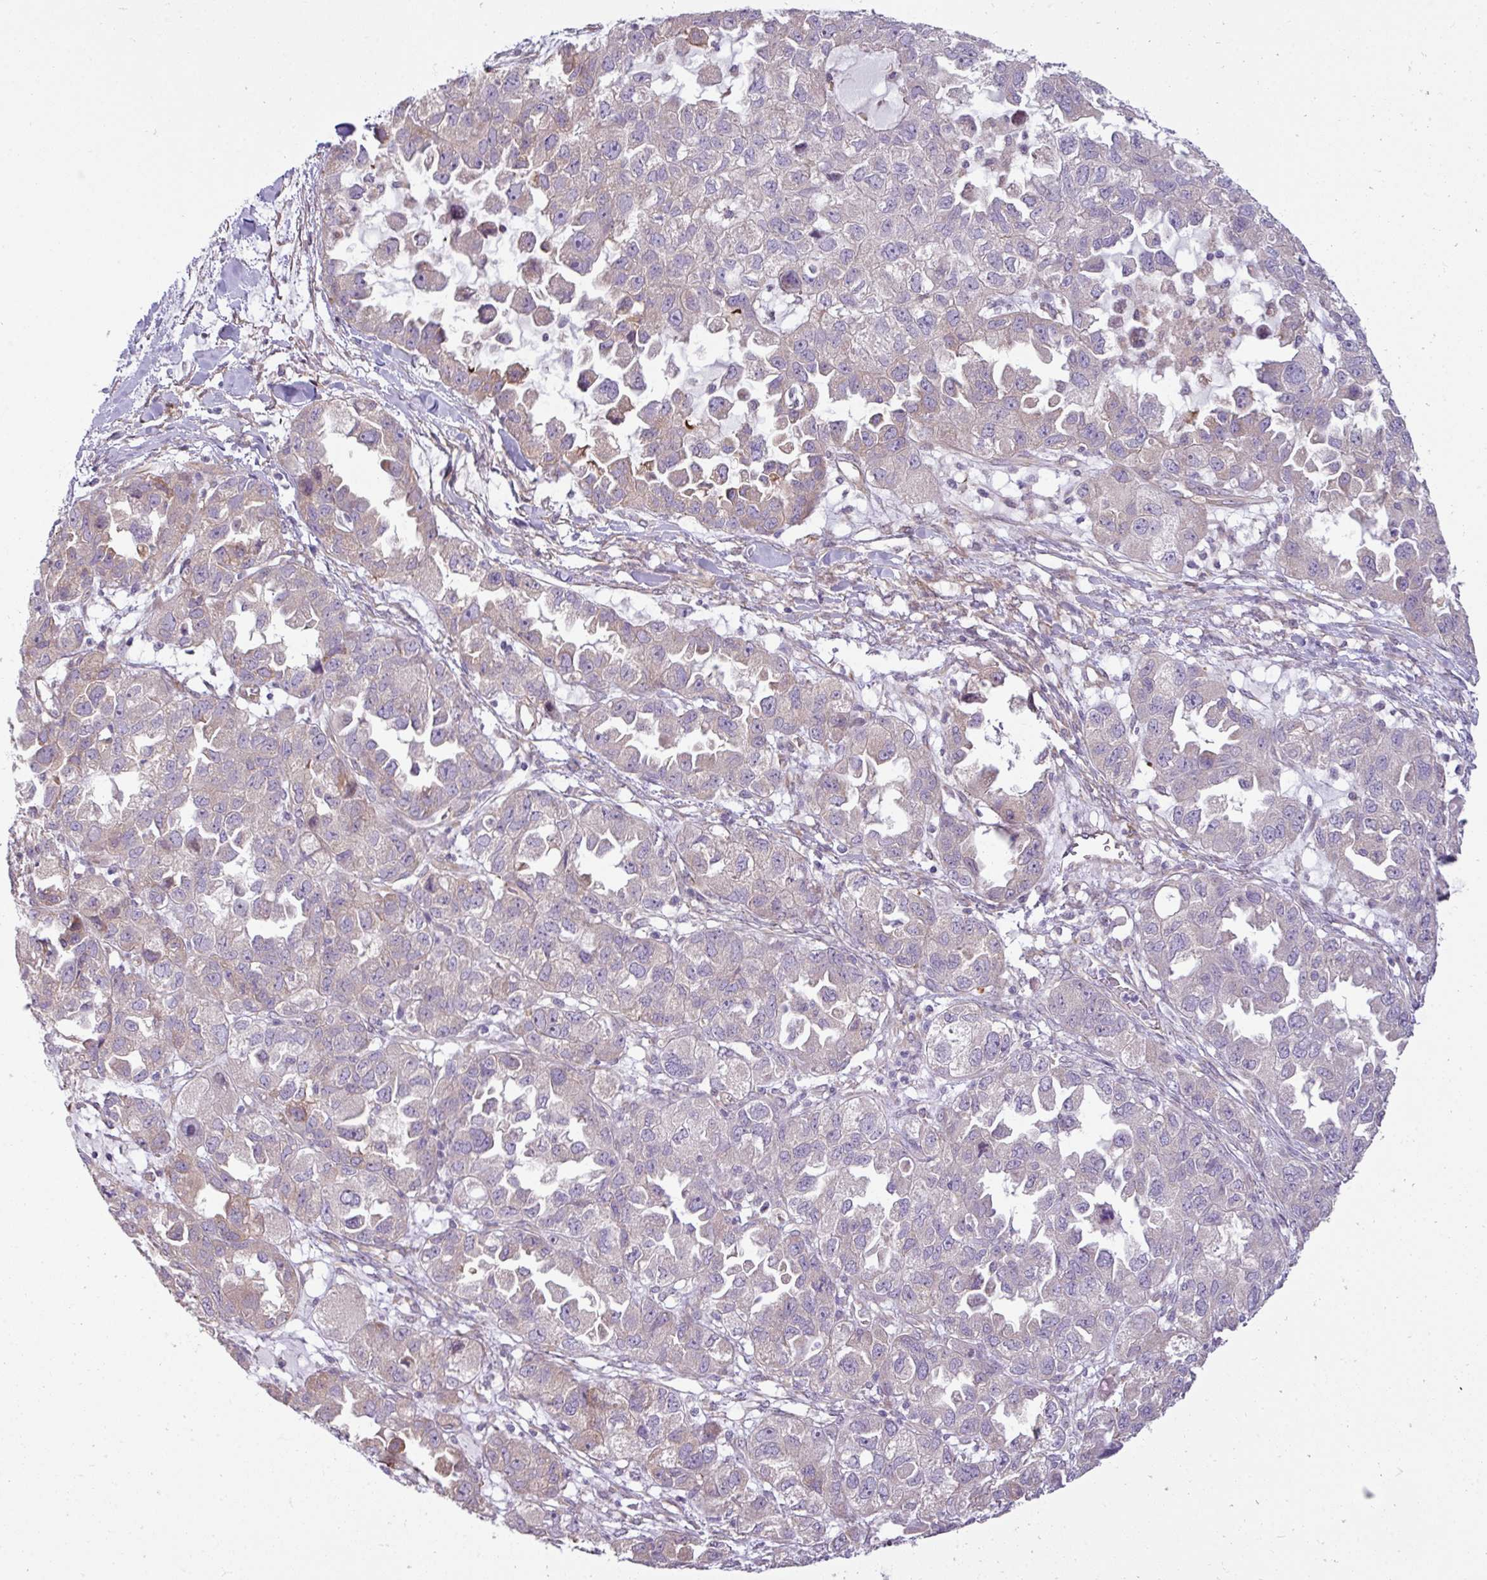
{"staining": {"intensity": "negative", "quantity": "none", "location": "none"}, "tissue": "ovarian cancer", "cell_type": "Tumor cells", "image_type": "cancer", "snomed": [{"axis": "morphology", "description": "Cystadenocarcinoma, serous, NOS"}, {"axis": "topography", "description": "Ovary"}], "caption": "Immunohistochemistry micrograph of neoplastic tissue: human ovarian cancer stained with DAB shows no significant protein staining in tumor cells. (Brightfield microscopy of DAB (3,3'-diaminobenzidine) immunohistochemistry at high magnification).", "gene": "CAMK2B", "patient": {"sex": "female", "age": 84}}